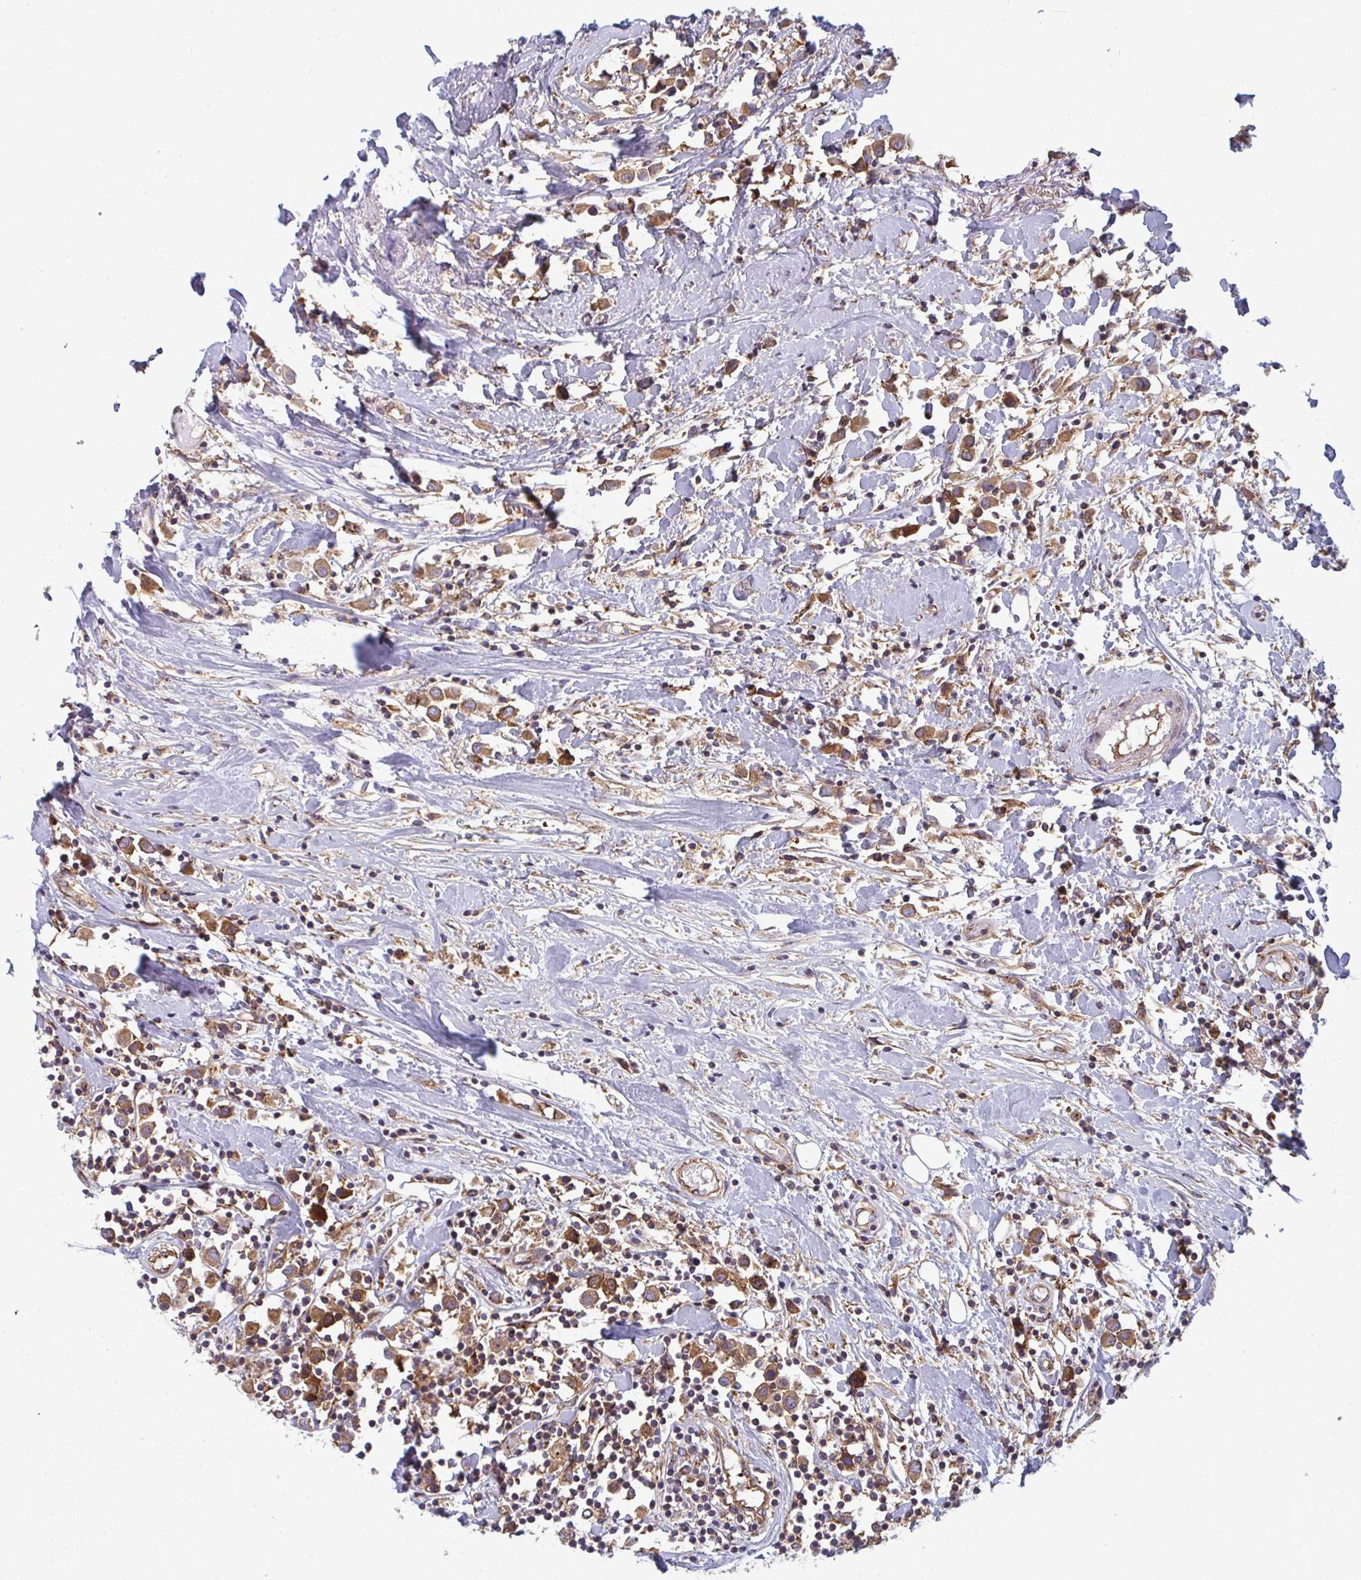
{"staining": {"intensity": "moderate", "quantity": ">75%", "location": "cytoplasmic/membranous"}, "tissue": "breast cancer", "cell_type": "Tumor cells", "image_type": "cancer", "snomed": [{"axis": "morphology", "description": "Duct carcinoma"}, {"axis": "topography", "description": "Breast"}], "caption": "Protein expression analysis of human breast cancer reveals moderate cytoplasmic/membranous staining in about >75% of tumor cells. The staining was performed using DAB (3,3'-diaminobenzidine), with brown indicating positive protein expression. Nuclei are stained blue with hematoxylin.", "gene": "DYNC1I2", "patient": {"sex": "female", "age": 61}}